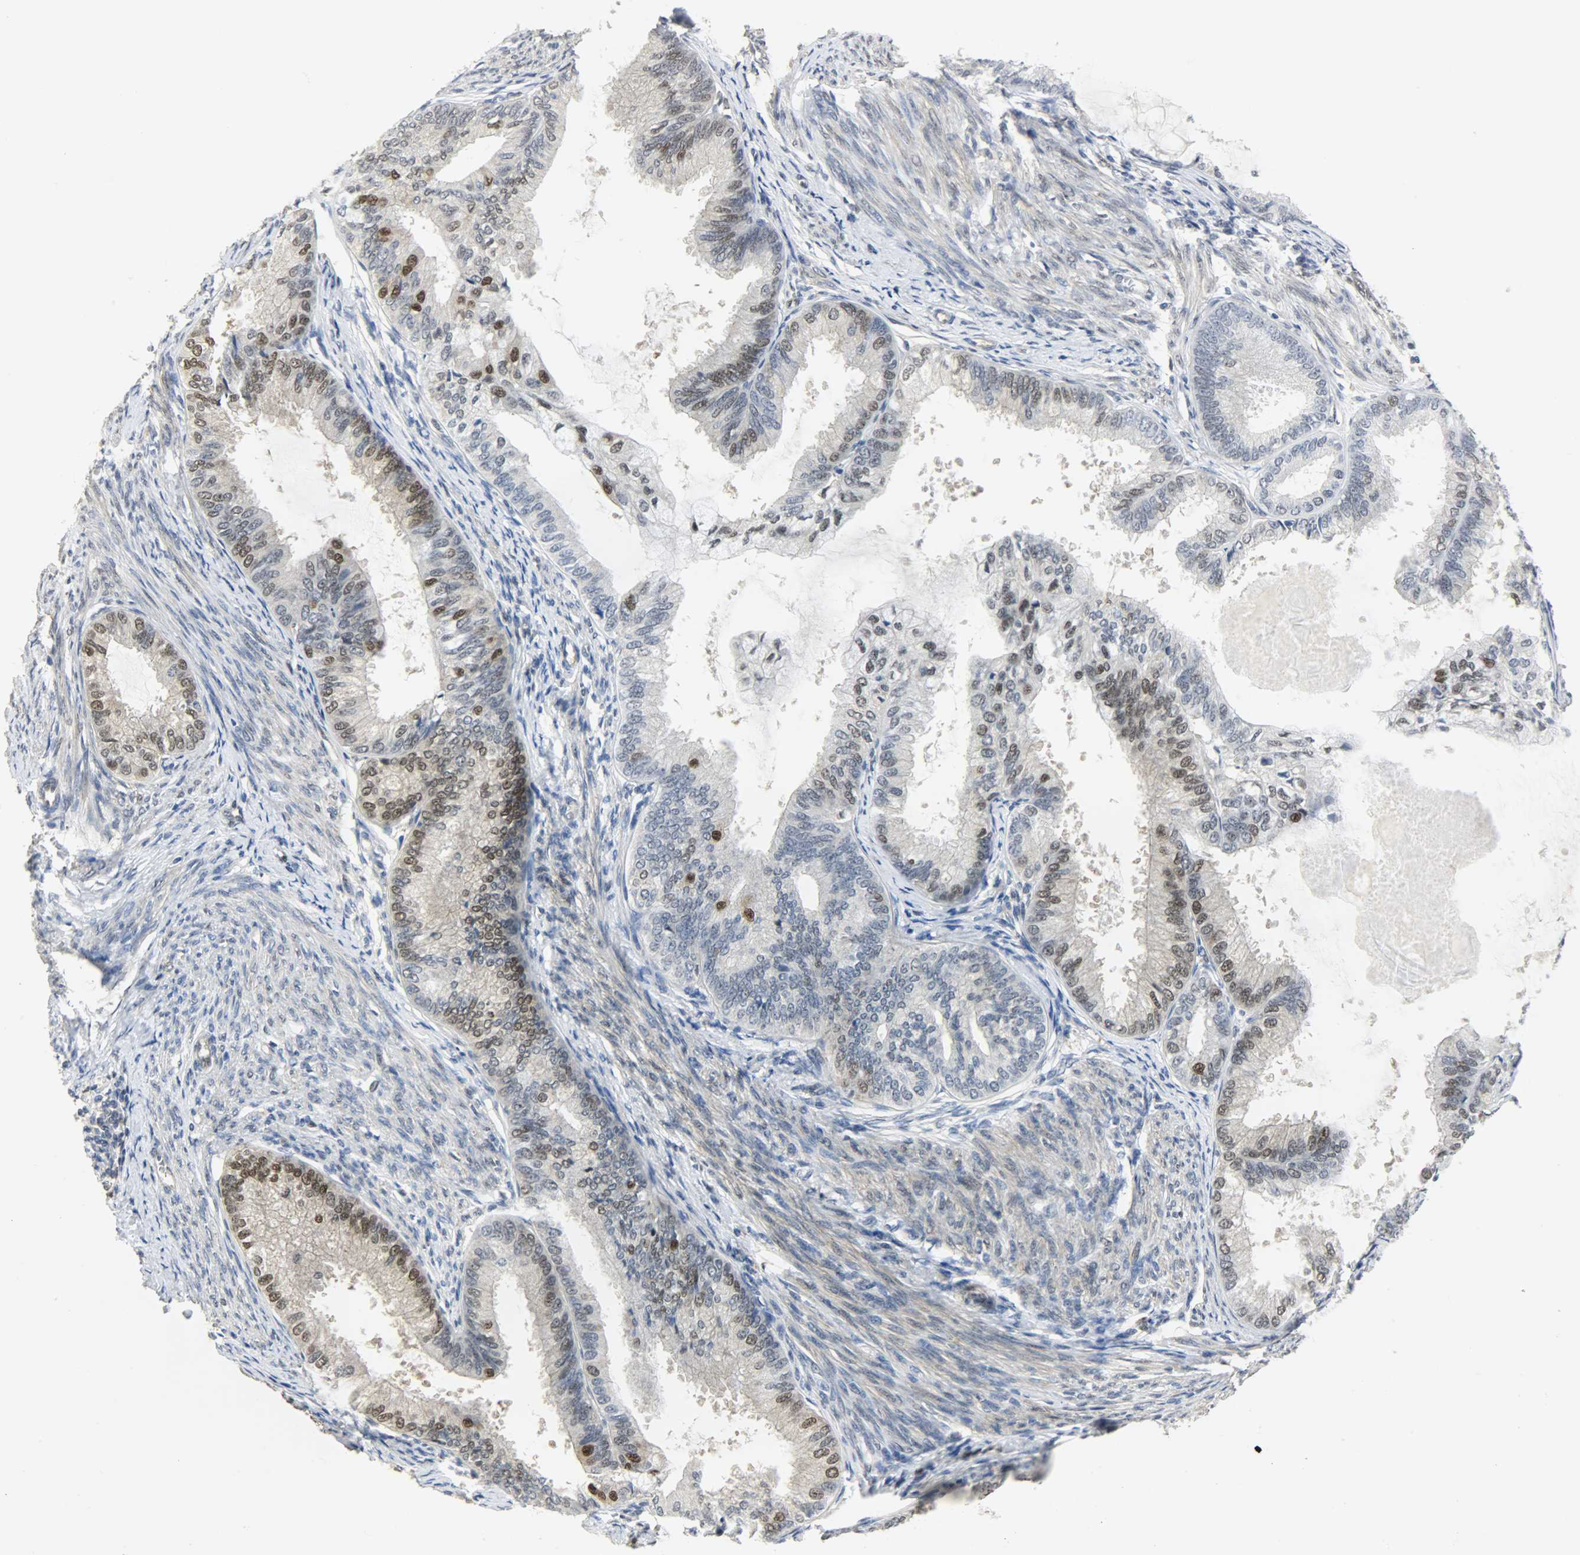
{"staining": {"intensity": "moderate", "quantity": "25%-75%", "location": "nuclear"}, "tissue": "endometrial cancer", "cell_type": "Tumor cells", "image_type": "cancer", "snomed": [{"axis": "morphology", "description": "Adenocarcinoma, NOS"}, {"axis": "topography", "description": "Endometrium"}], "caption": "Immunohistochemical staining of endometrial cancer demonstrates moderate nuclear protein staining in about 25%-75% of tumor cells.", "gene": "NPEPL1", "patient": {"sex": "female", "age": 86}}